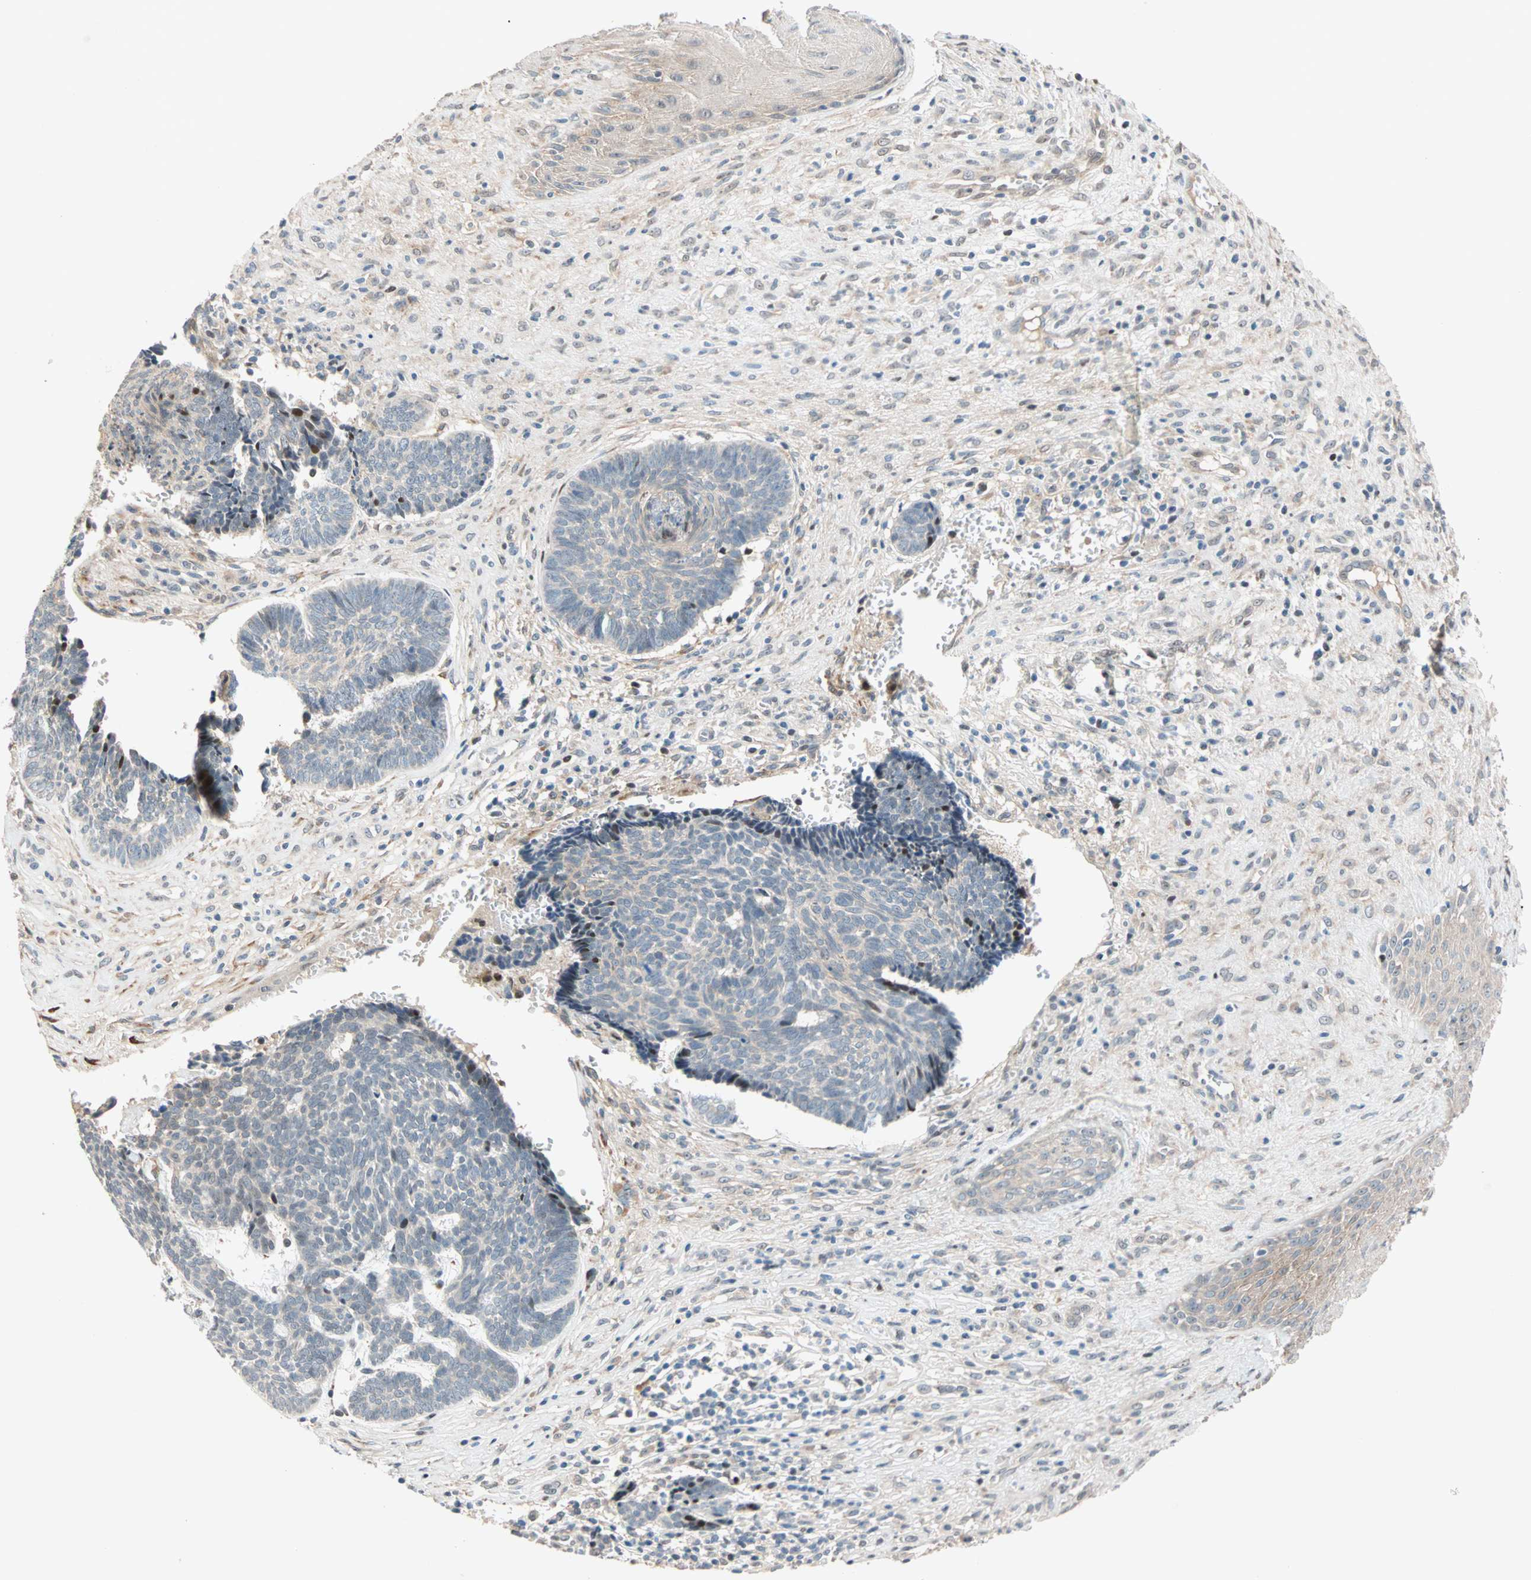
{"staining": {"intensity": "weak", "quantity": "25%-75%", "location": "cytoplasmic/membranous"}, "tissue": "skin cancer", "cell_type": "Tumor cells", "image_type": "cancer", "snomed": [{"axis": "morphology", "description": "Basal cell carcinoma"}, {"axis": "topography", "description": "Skin"}], "caption": "Tumor cells exhibit low levels of weak cytoplasmic/membranous expression in approximately 25%-75% of cells in human skin cancer.", "gene": "HECW1", "patient": {"sex": "male", "age": 84}}